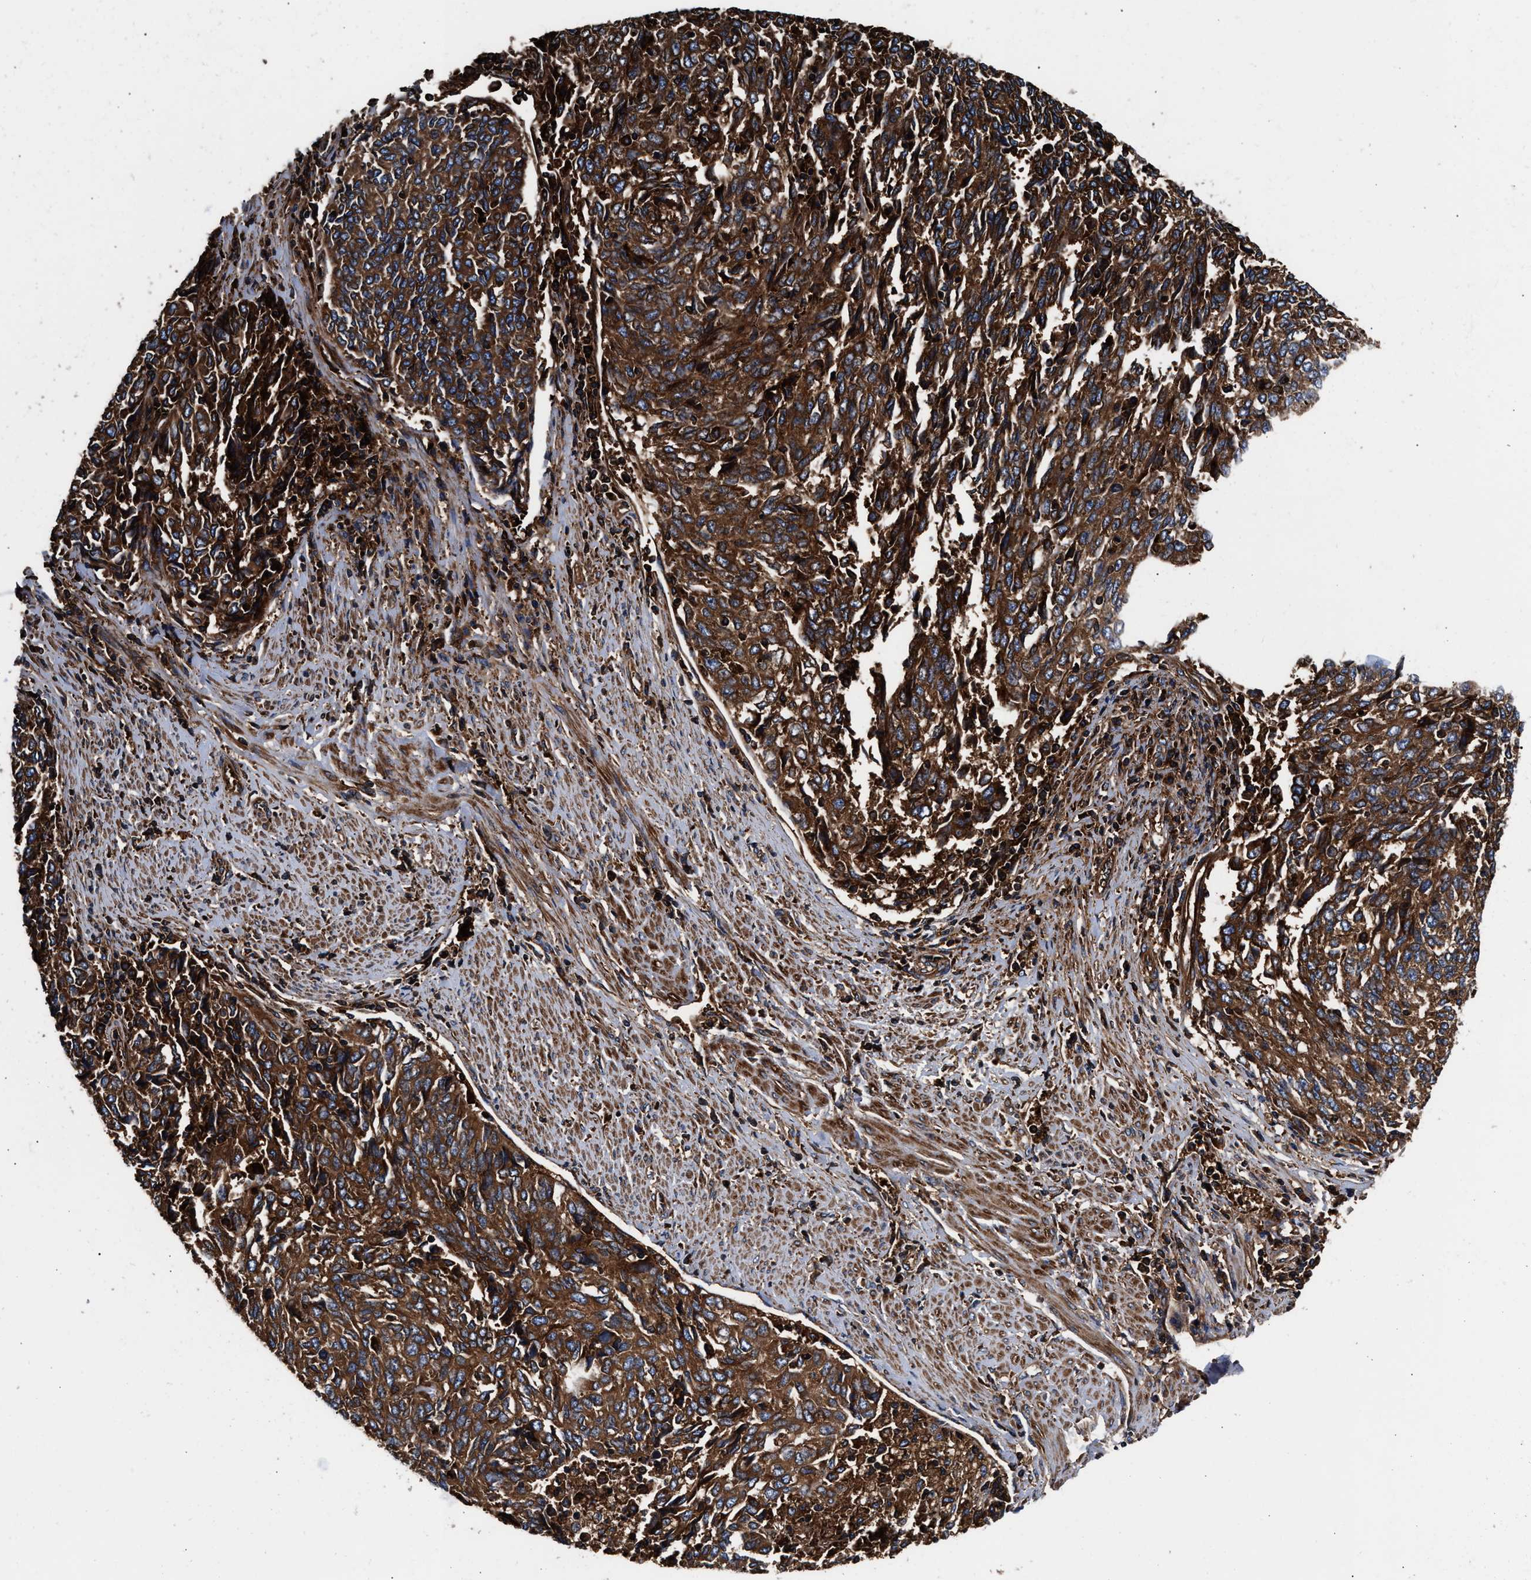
{"staining": {"intensity": "strong", "quantity": ">75%", "location": "cytoplasmic/membranous"}, "tissue": "endometrial cancer", "cell_type": "Tumor cells", "image_type": "cancer", "snomed": [{"axis": "morphology", "description": "Adenocarcinoma, NOS"}, {"axis": "topography", "description": "Endometrium"}], "caption": "Immunohistochemical staining of adenocarcinoma (endometrial) exhibits strong cytoplasmic/membranous protein staining in approximately >75% of tumor cells. (Brightfield microscopy of DAB IHC at high magnification).", "gene": "KYAT1", "patient": {"sex": "female", "age": 80}}